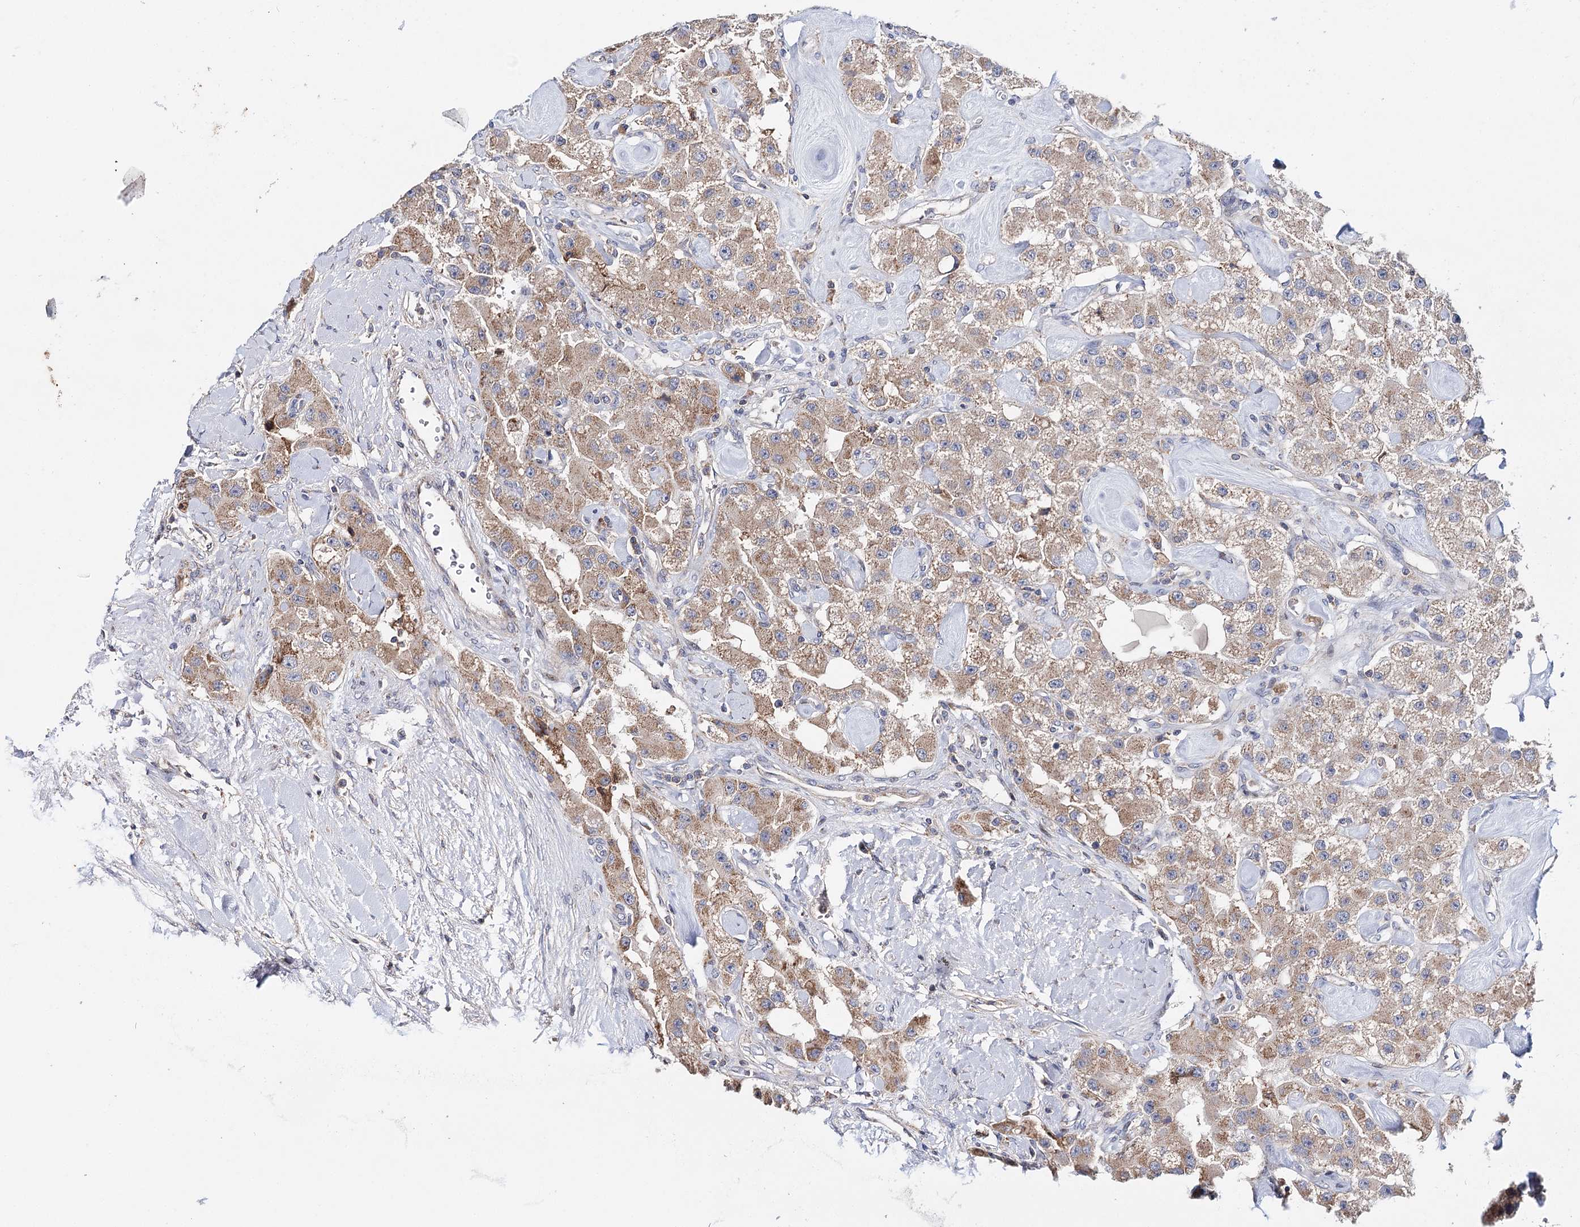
{"staining": {"intensity": "moderate", "quantity": ">75%", "location": "cytoplasmic/membranous"}, "tissue": "carcinoid", "cell_type": "Tumor cells", "image_type": "cancer", "snomed": [{"axis": "morphology", "description": "Carcinoid, malignant, NOS"}, {"axis": "topography", "description": "Pancreas"}], "caption": "This micrograph demonstrates immunohistochemistry staining of human carcinoid, with medium moderate cytoplasmic/membranous positivity in approximately >75% of tumor cells.", "gene": "CFAP46", "patient": {"sex": "male", "age": 41}}